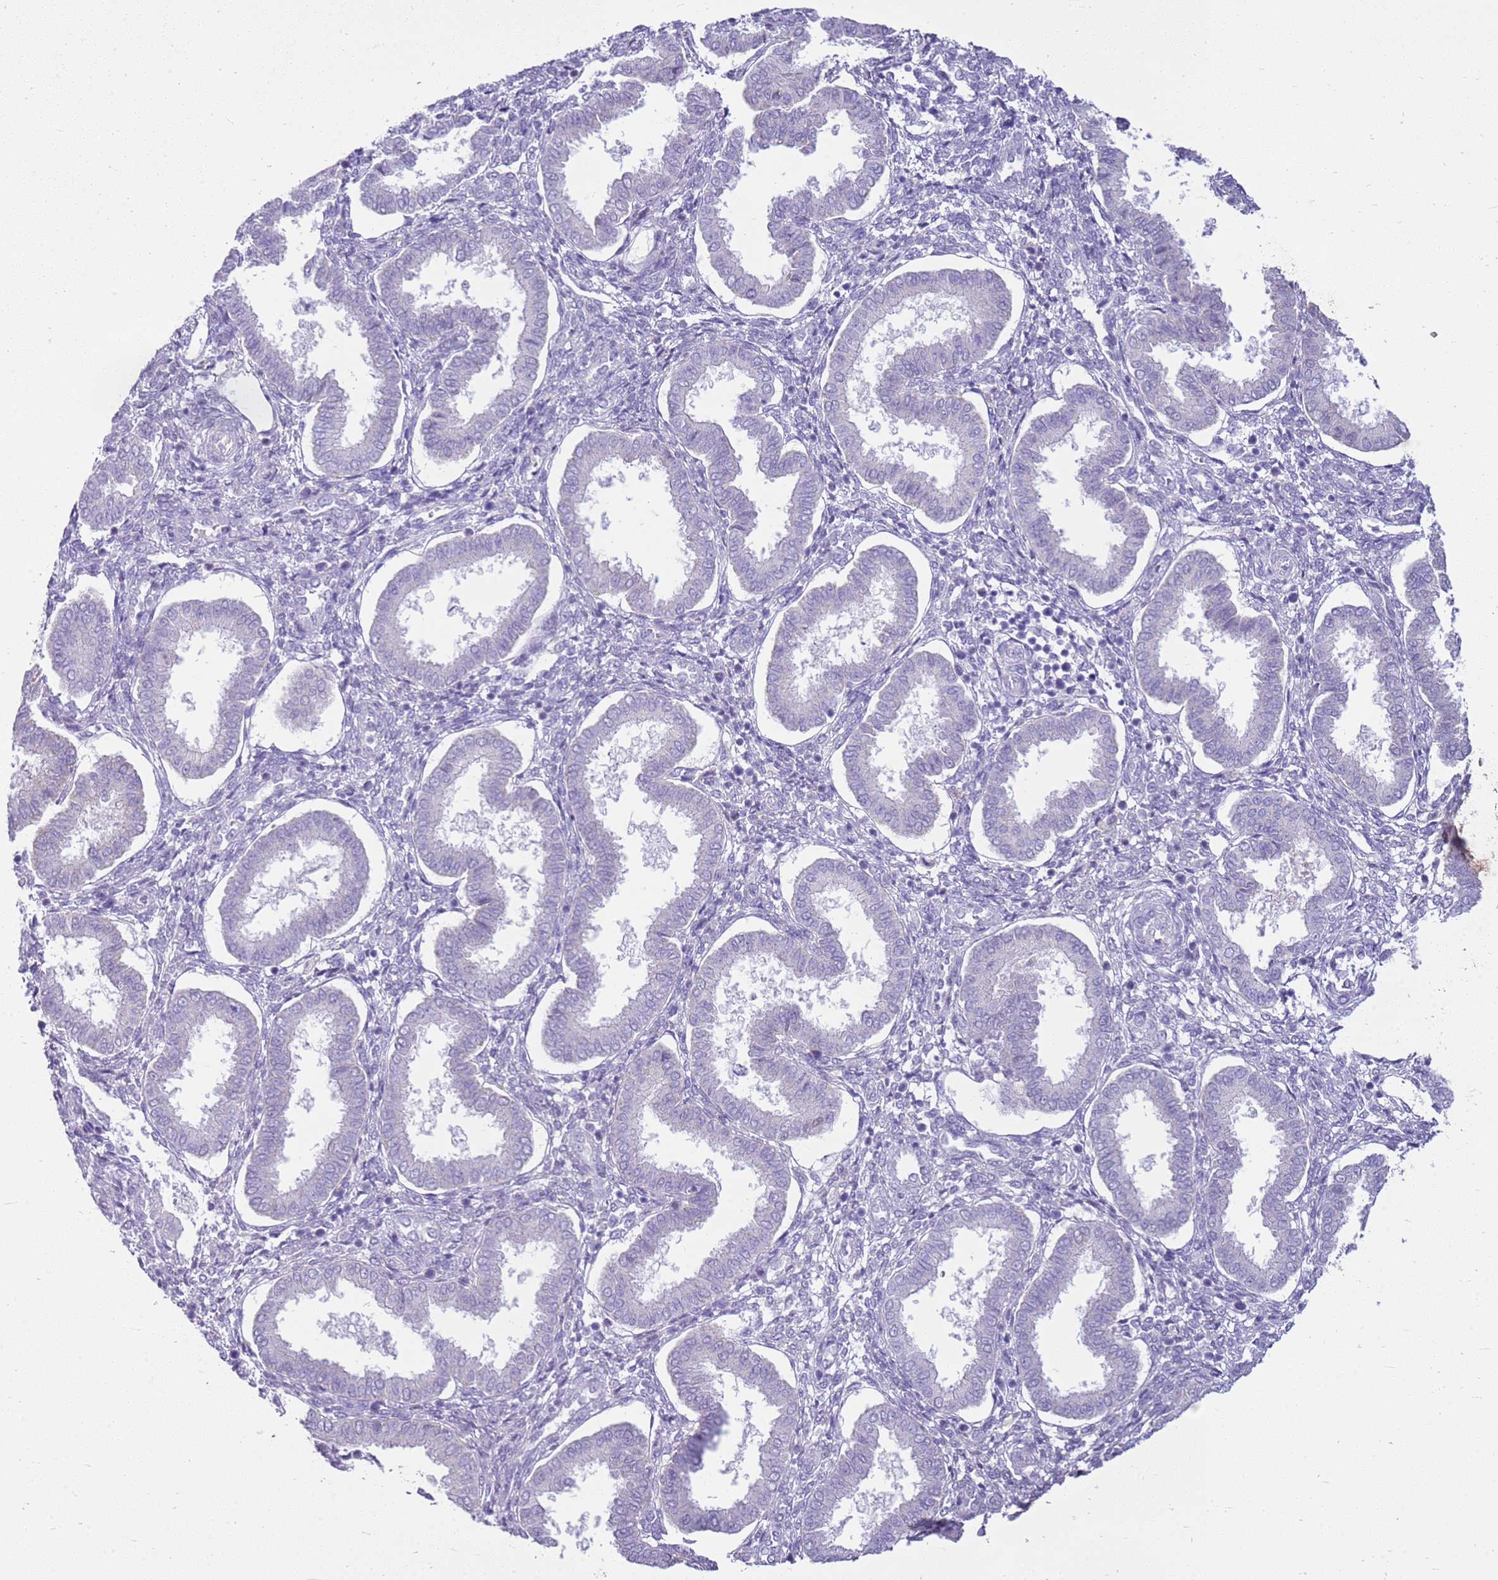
{"staining": {"intensity": "negative", "quantity": "none", "location": "none"}, "tissue": "endometrium", "cell_type": "Cells in endometrial stroma", "image_type": "normal", "snomed": [{"axis": "morphology", "description": "Normal tissue, NOS"}, {"axis": "topography", "description": "Endometrium"}], "caption": "An immunohistochemistry histopathology image of unremarkable endometrium is shown. There is no staining in cells in endometrial stroma of endometrium. (Stains: DAB IHC with hematoxylin counter stain, Microscopy: brightfield microscopy at high magnification).", "gene": "FABP2", "patient": {"sex": "female", "age": 24}}